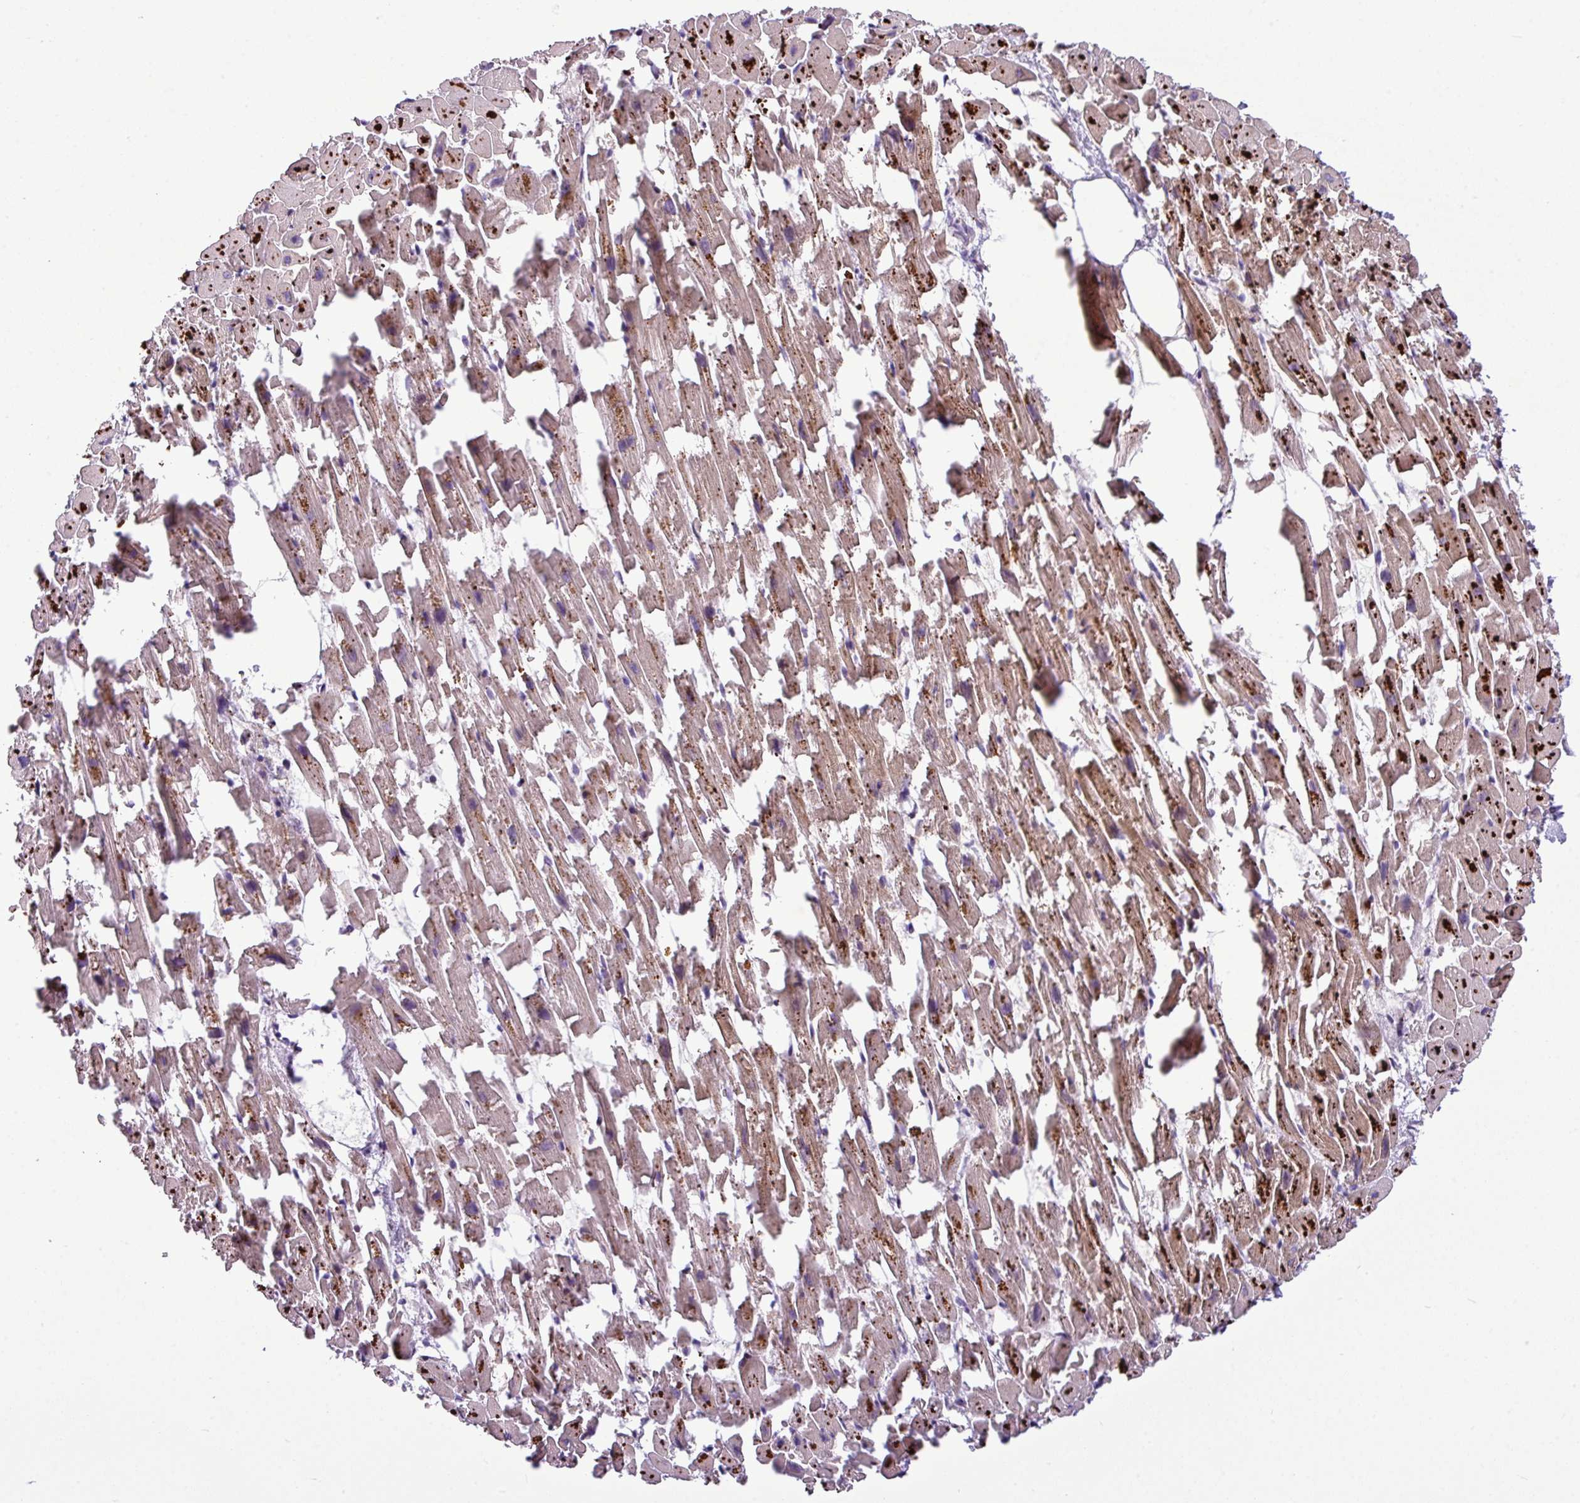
{"staining": {"intensity": "moderate", "quantity": ">75%", "location": "cytoplasmic/membranous"}, "tissue": "heart muscle", "cell_type": "Cardiomyocytes", "image_type": "normal", "snomed": [{"axis": "morphology", "description": "Normal tissue, NOS"}, {"axis": "topography", "description": "Heart"}], "caption": "DAB (3,3'-diaminobenzidine) immunohistochemical staining of unremarkable heart muscle shows moderate cytoplasmic/membranous protein staining in approximately >75% of cardiomyocytes.", "gene": "IL17A", "patient": {"sex": "female", "age": 64}}